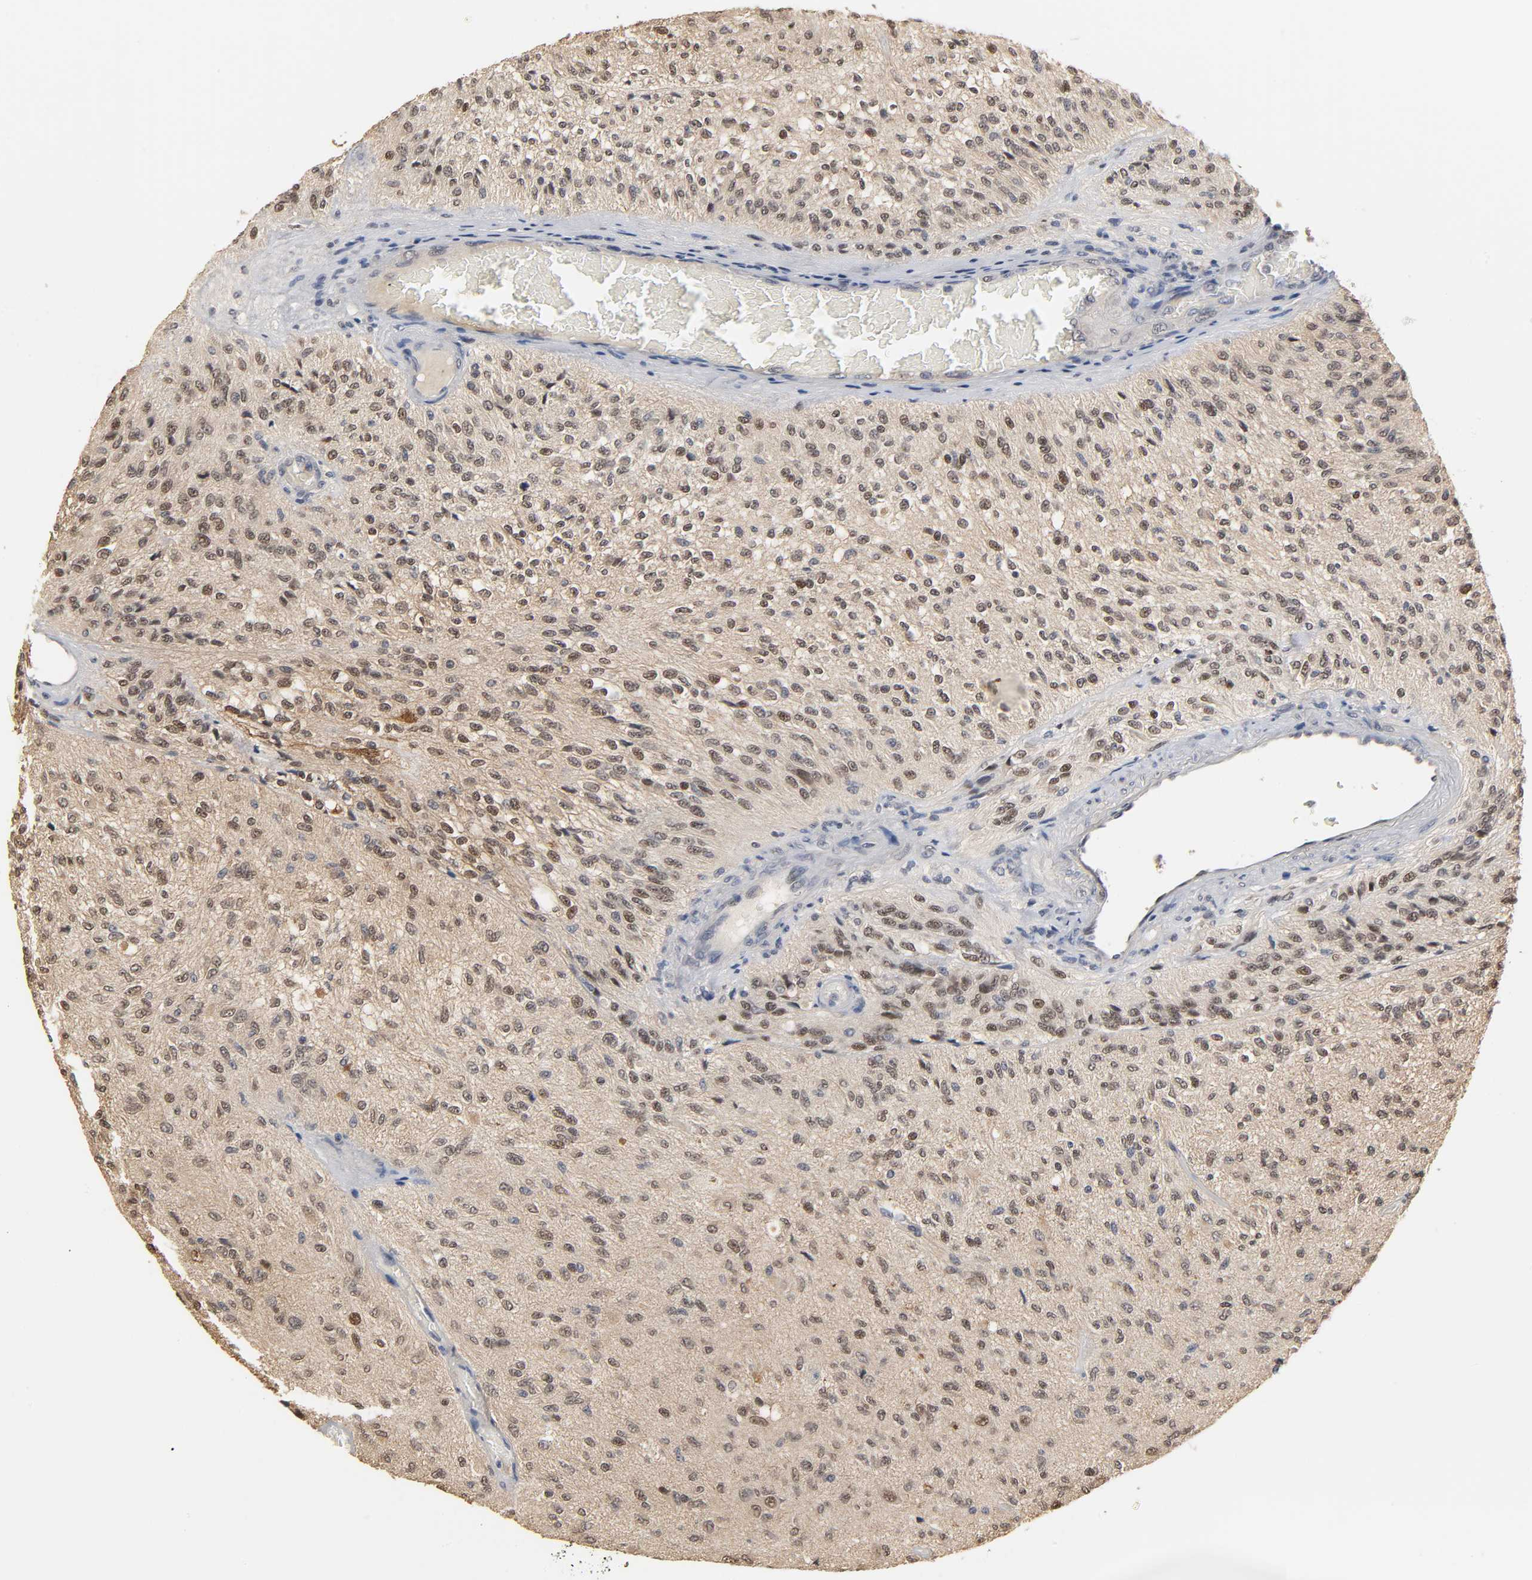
{"staining": {"intensity": "moderate", "quantity": "25%-75%", "location": "nuclear"}, "tissue": "glioma", "cell_type": "Tumor cells", "image_type": "cancer", "snomed": [{"axis": "morphology", "description": "Normal tissue, NOS"}, {"axis": "morphology", "description": "Glioma, malignant, High grade"}, {"axis": "topography", "description": "Cerebral cortex"}], "caption": "Malignant glioma (high-grade) tissue displays moderate nuclear expression in about 25%-75% of tumor cells Nuclei are stained in blue.", "gene": "HTR1E", "patient": {"sex": "male", "age": 77}}